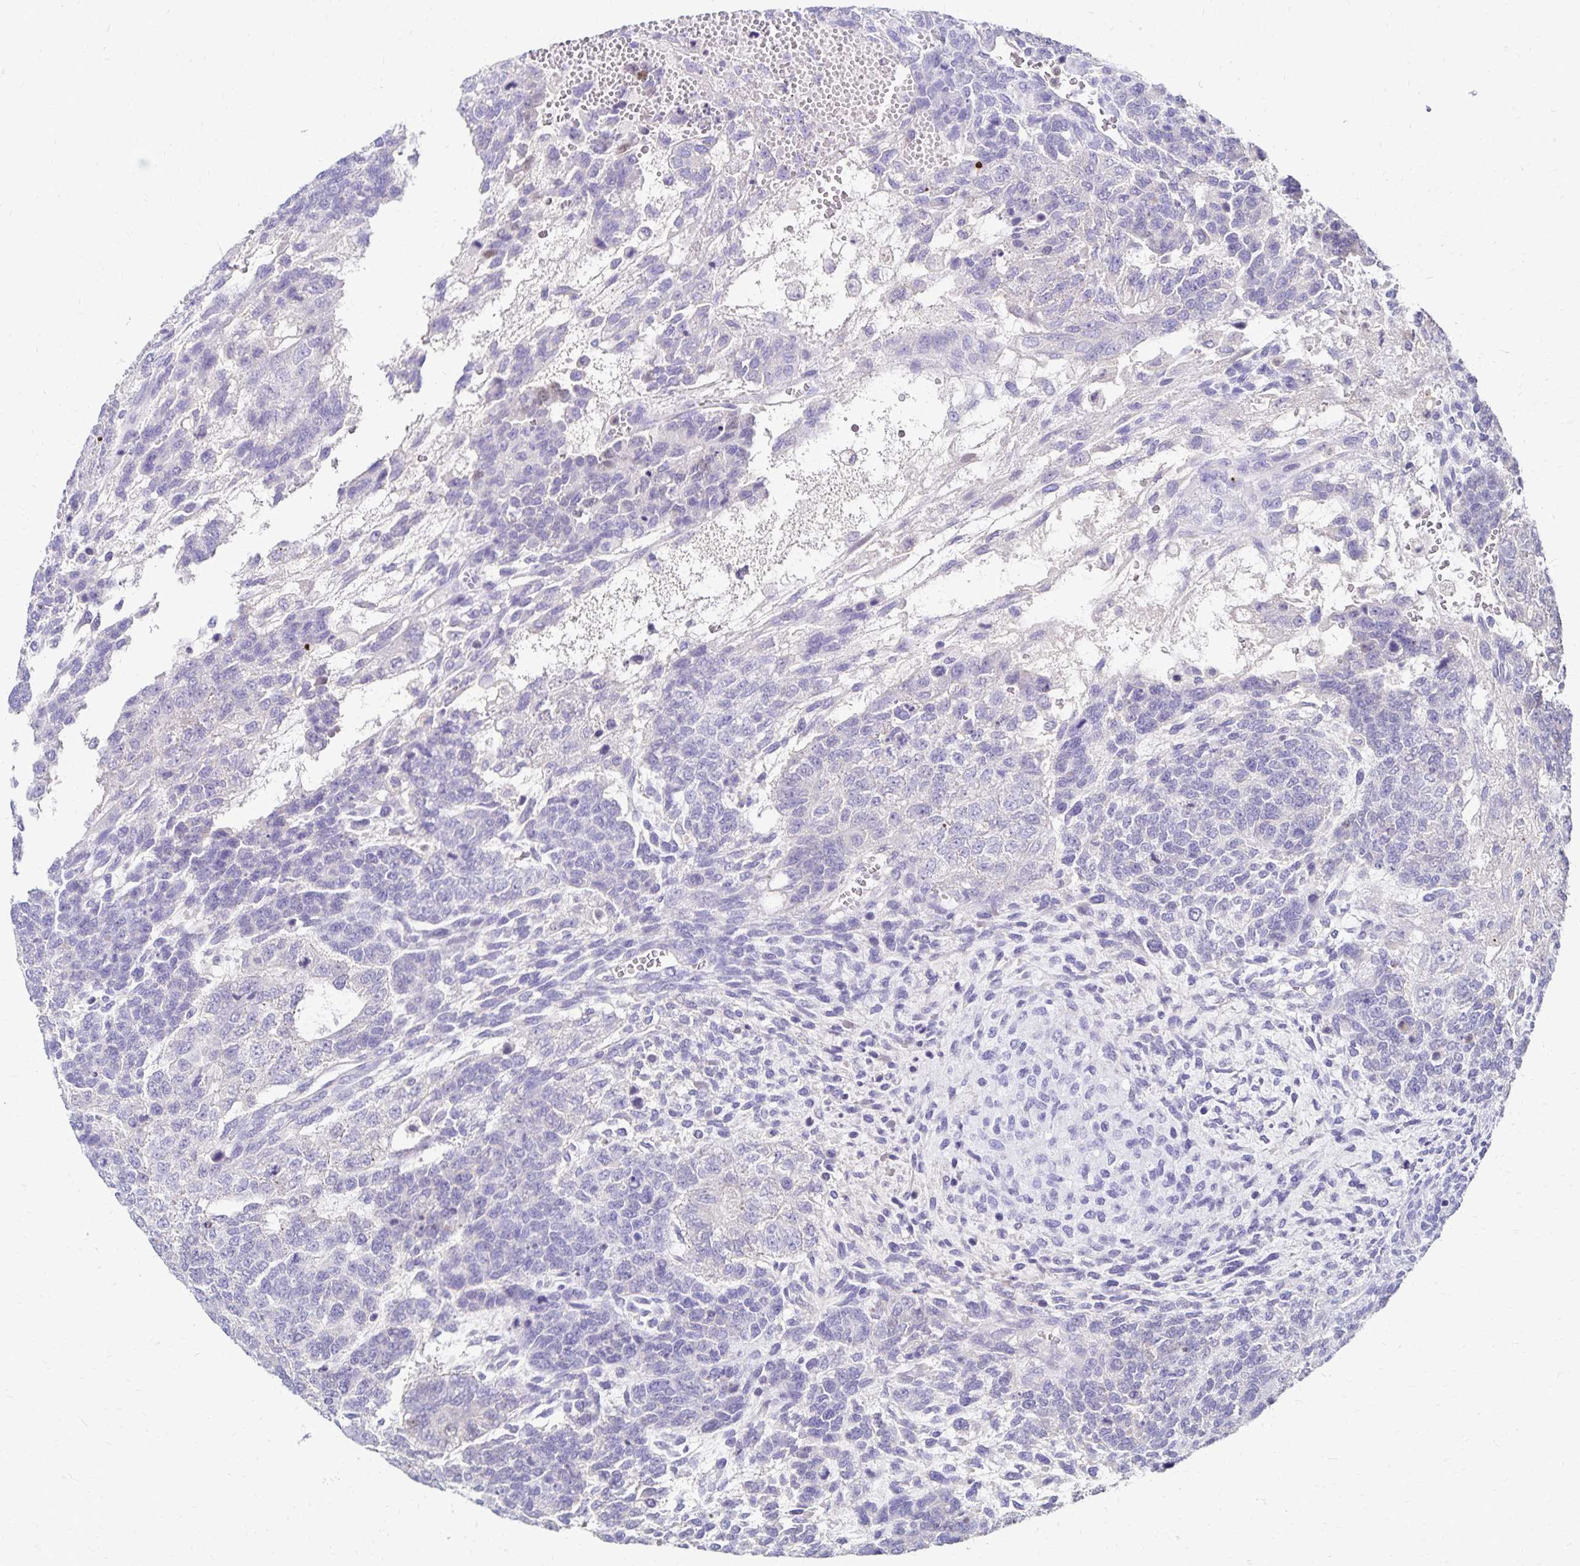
{"staining": {"intensity": "negative", "quantity": "none", "location": "none"}, "tissue": "testis cancer", "cell_type": "Tumor cells", "image_type": "cancer", "snomed": [{"axis": "morphology", "description": "Normal tissue, NOS"}, {"axis": "morphology", "description": "Carcinoma, Embryonal, NOS"}, {"axis": "topography", "description": "Testis"}, {"axis": "topography", "description": "Epididymis"}], "caption": "Image shows no protein staining in tumor cells of testis cancer (embryonal carcinoma) tissue.", "gene": "PAX5", "patient": {"sex": "male", "age": 23}}